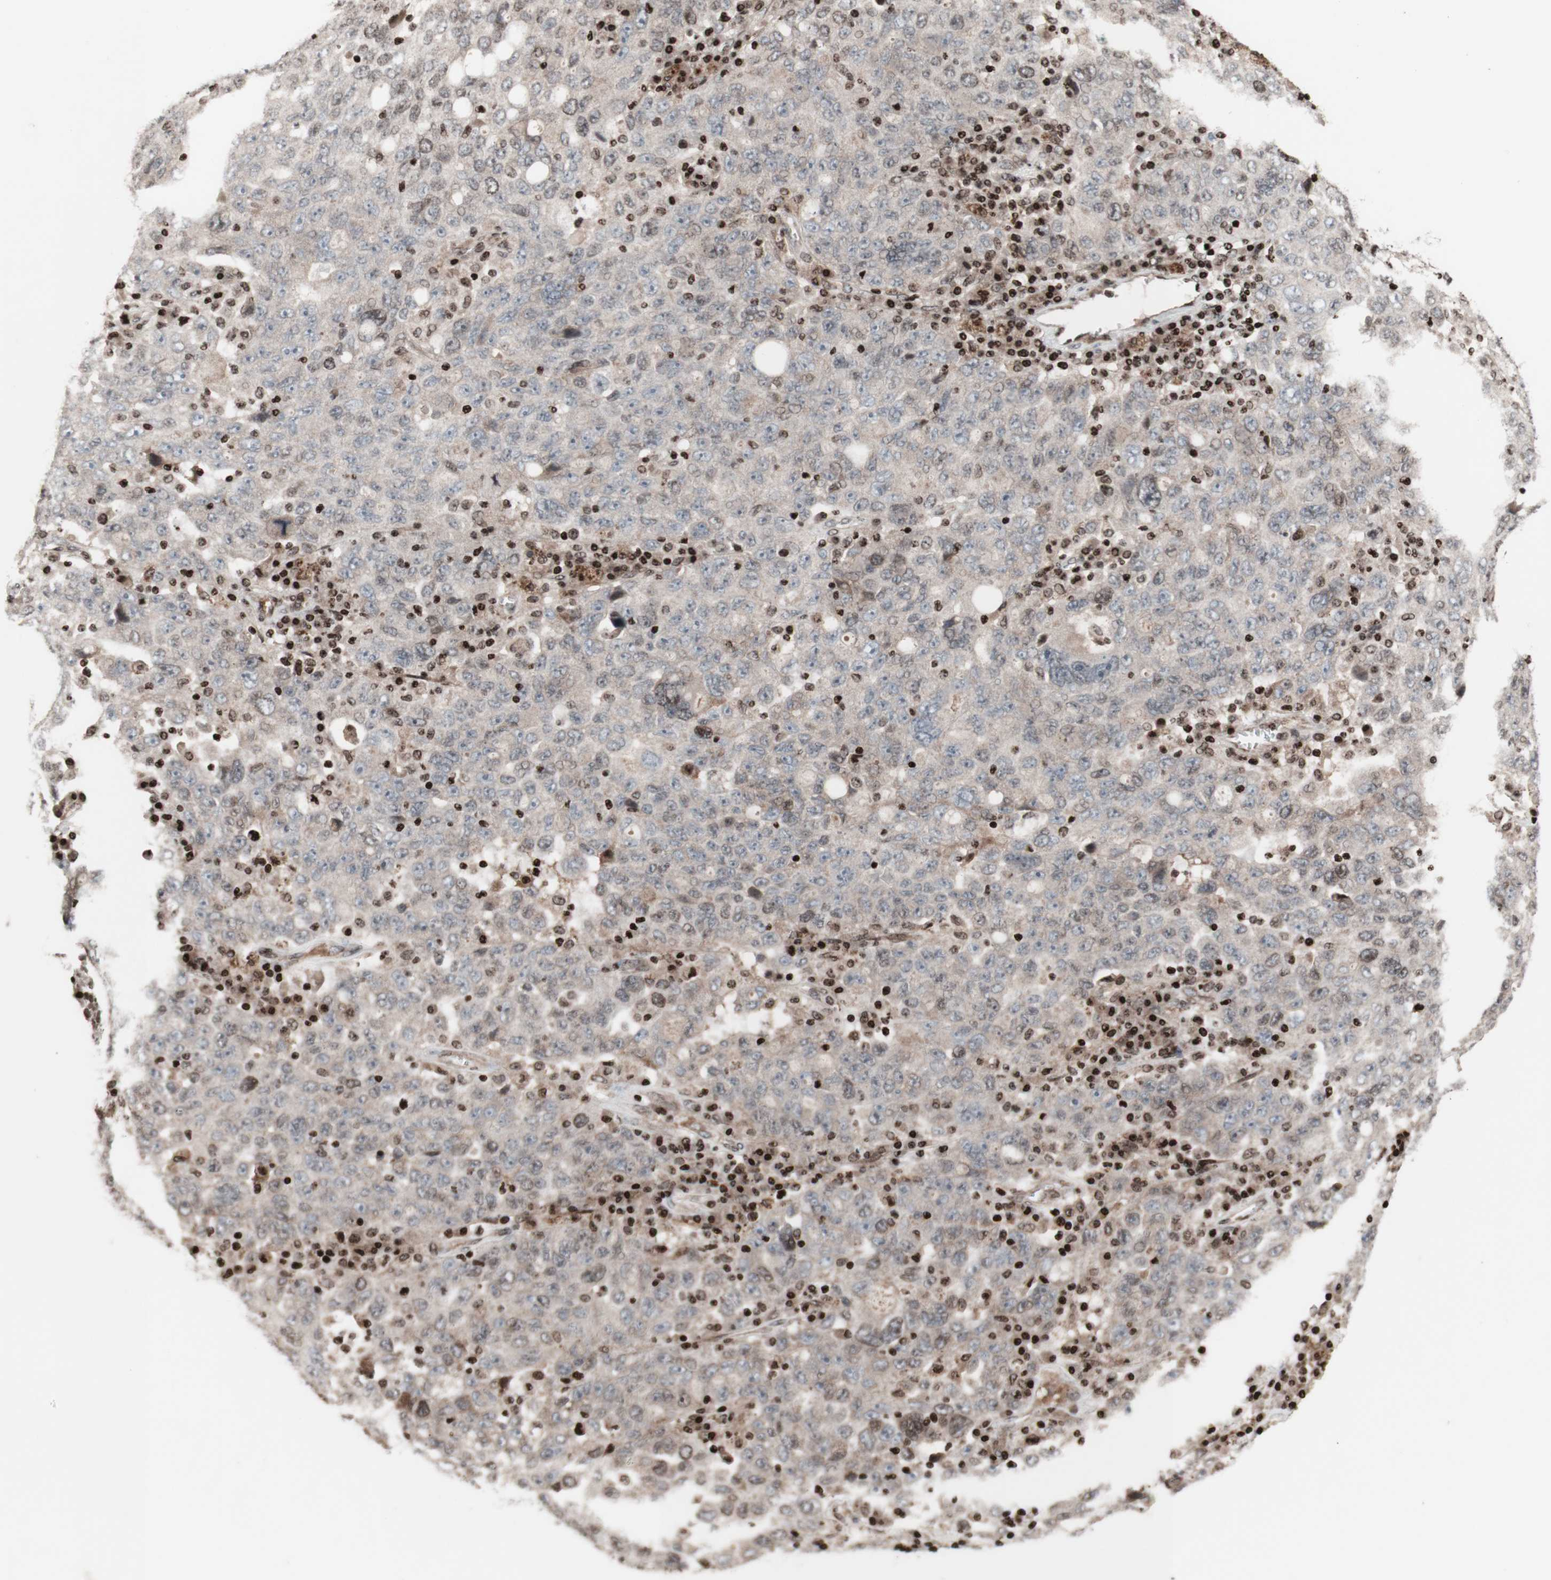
{"staining": {"intensity": "negative", "quantity": "none", "location": "none"}, "tissue": "ovarian cancer", "cell_type": "Tumor cells", "image_type": "cancer", "snomed": [{"axis": "morphology", "description": "Carcinoma, endometroid"}, {"axis": "topography", "description": "Ovary"}], "caption": "High power microscopy micrograph of an IHC photomicrograph of endometroid carcinoma (ovarian), revealing no significant positivity in tumor cells.", "gene": "POLA1", "patient": {"sex": "female", "age": 62}}